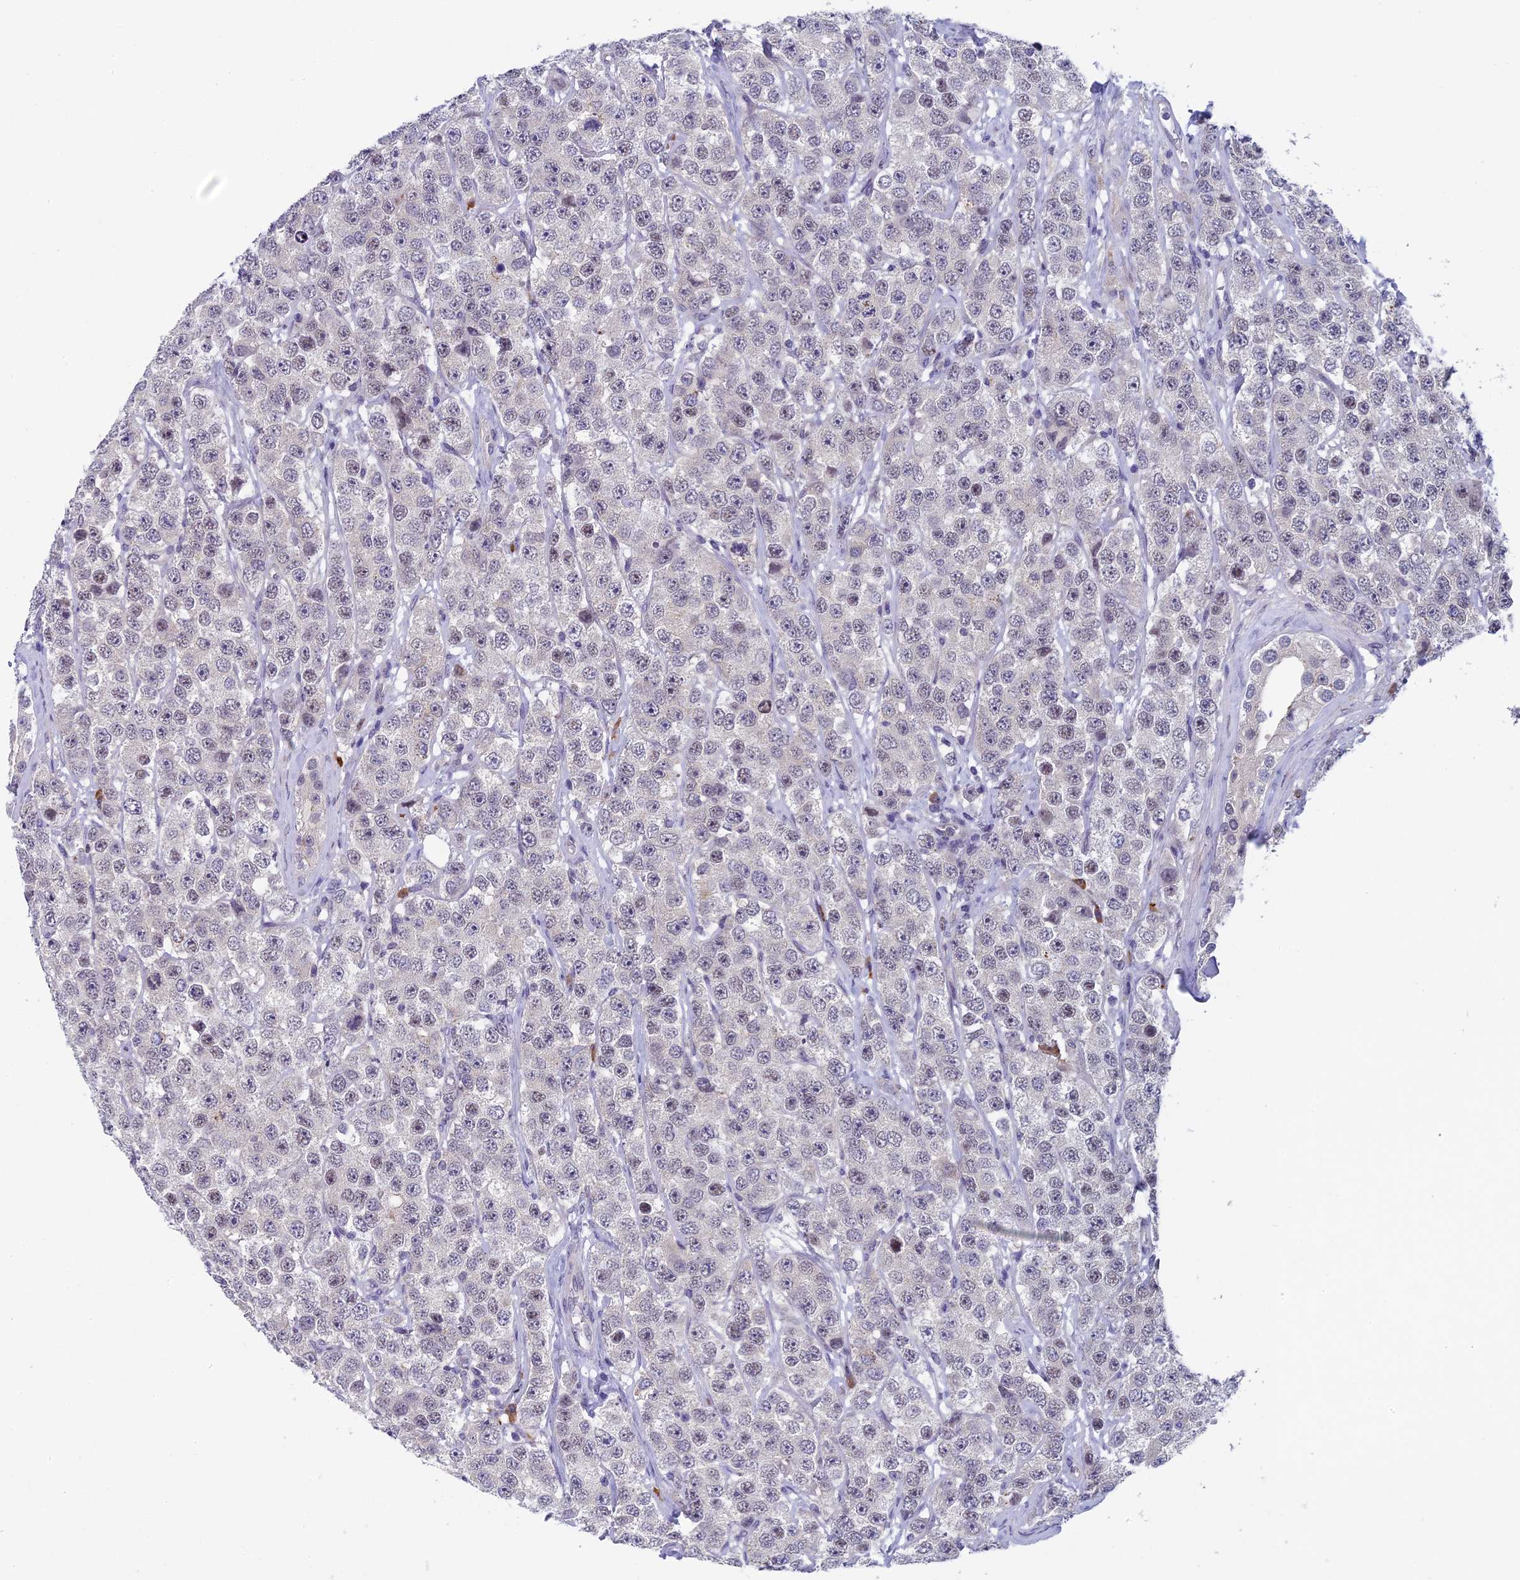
{"staining": {"intensity": "negative", "quantity": "none", "location": "none"}, "tissue": "testis cancer", "cell_type": "Tumor cells", "image_type": "cancer", "snomed": [{"axis": "morphology", "description": "Seminoma, NOS"}, {"axis": "topography", "description": "Testis"}], "caption": "Testis seminoma was stained to show a protein in brown. There is no significant expression in tumor cells.", "gene": "CNEP1R1", "patient": {"sex": "male", "age": 28}}